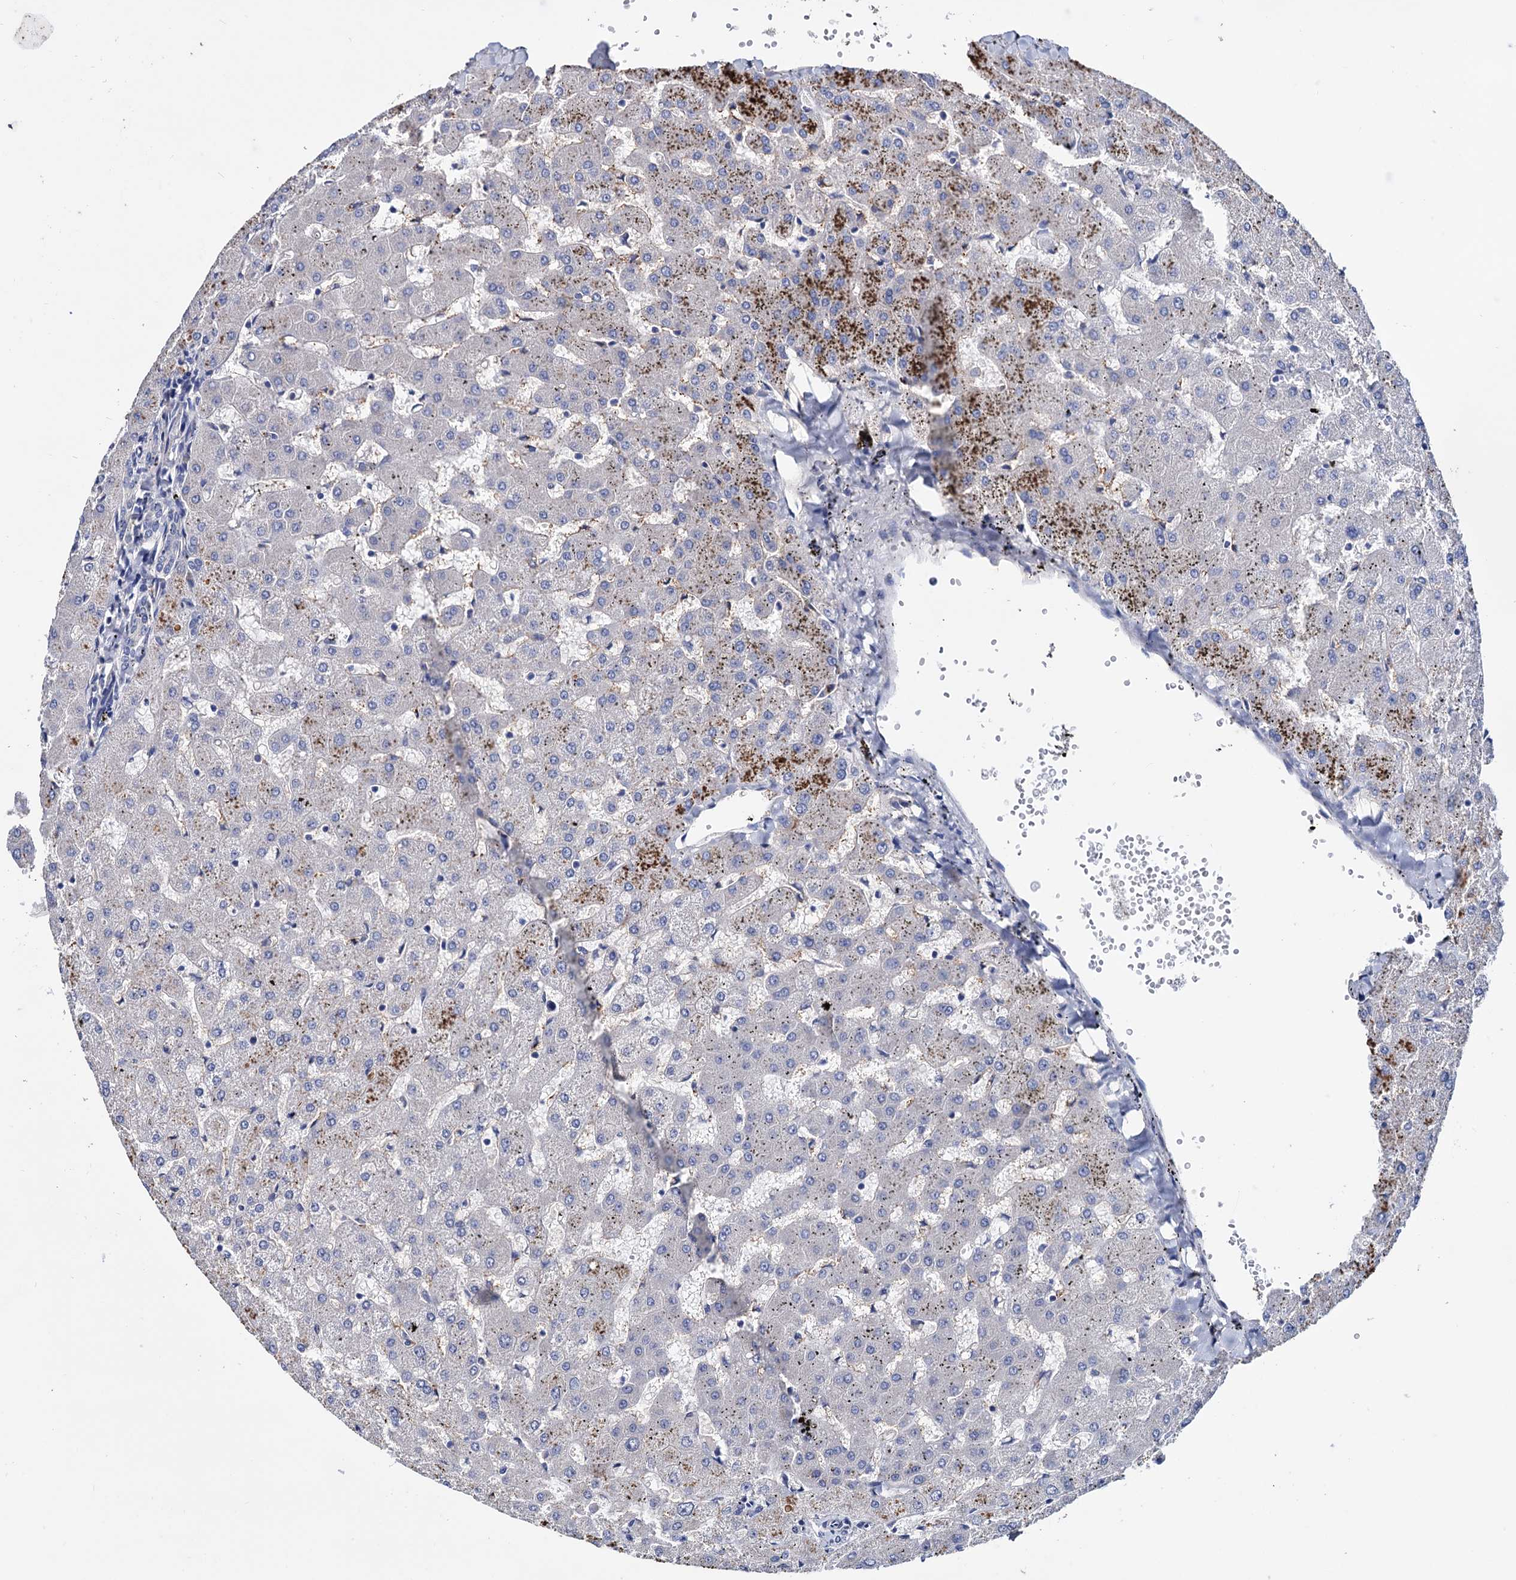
{"staining": {"intensity": "negative", "quantity": "none", "location": "none"}, "tissue": "liver", "cell_type": "Cholangiocytes", "image_type": "normal", "snomed": [{"axis": "morphology", "description": "Normal tissue, NOS"}, {"axis": "topography", "description": "Liver"}], "caption": "Immunohistochemistry photomicrograph of unremarkable human liver stained for a protein (brown), which exhibits no expression in cholangiocytes.", "gene": "NPAS4", "patient": {"sex": "female", "age": 63}}